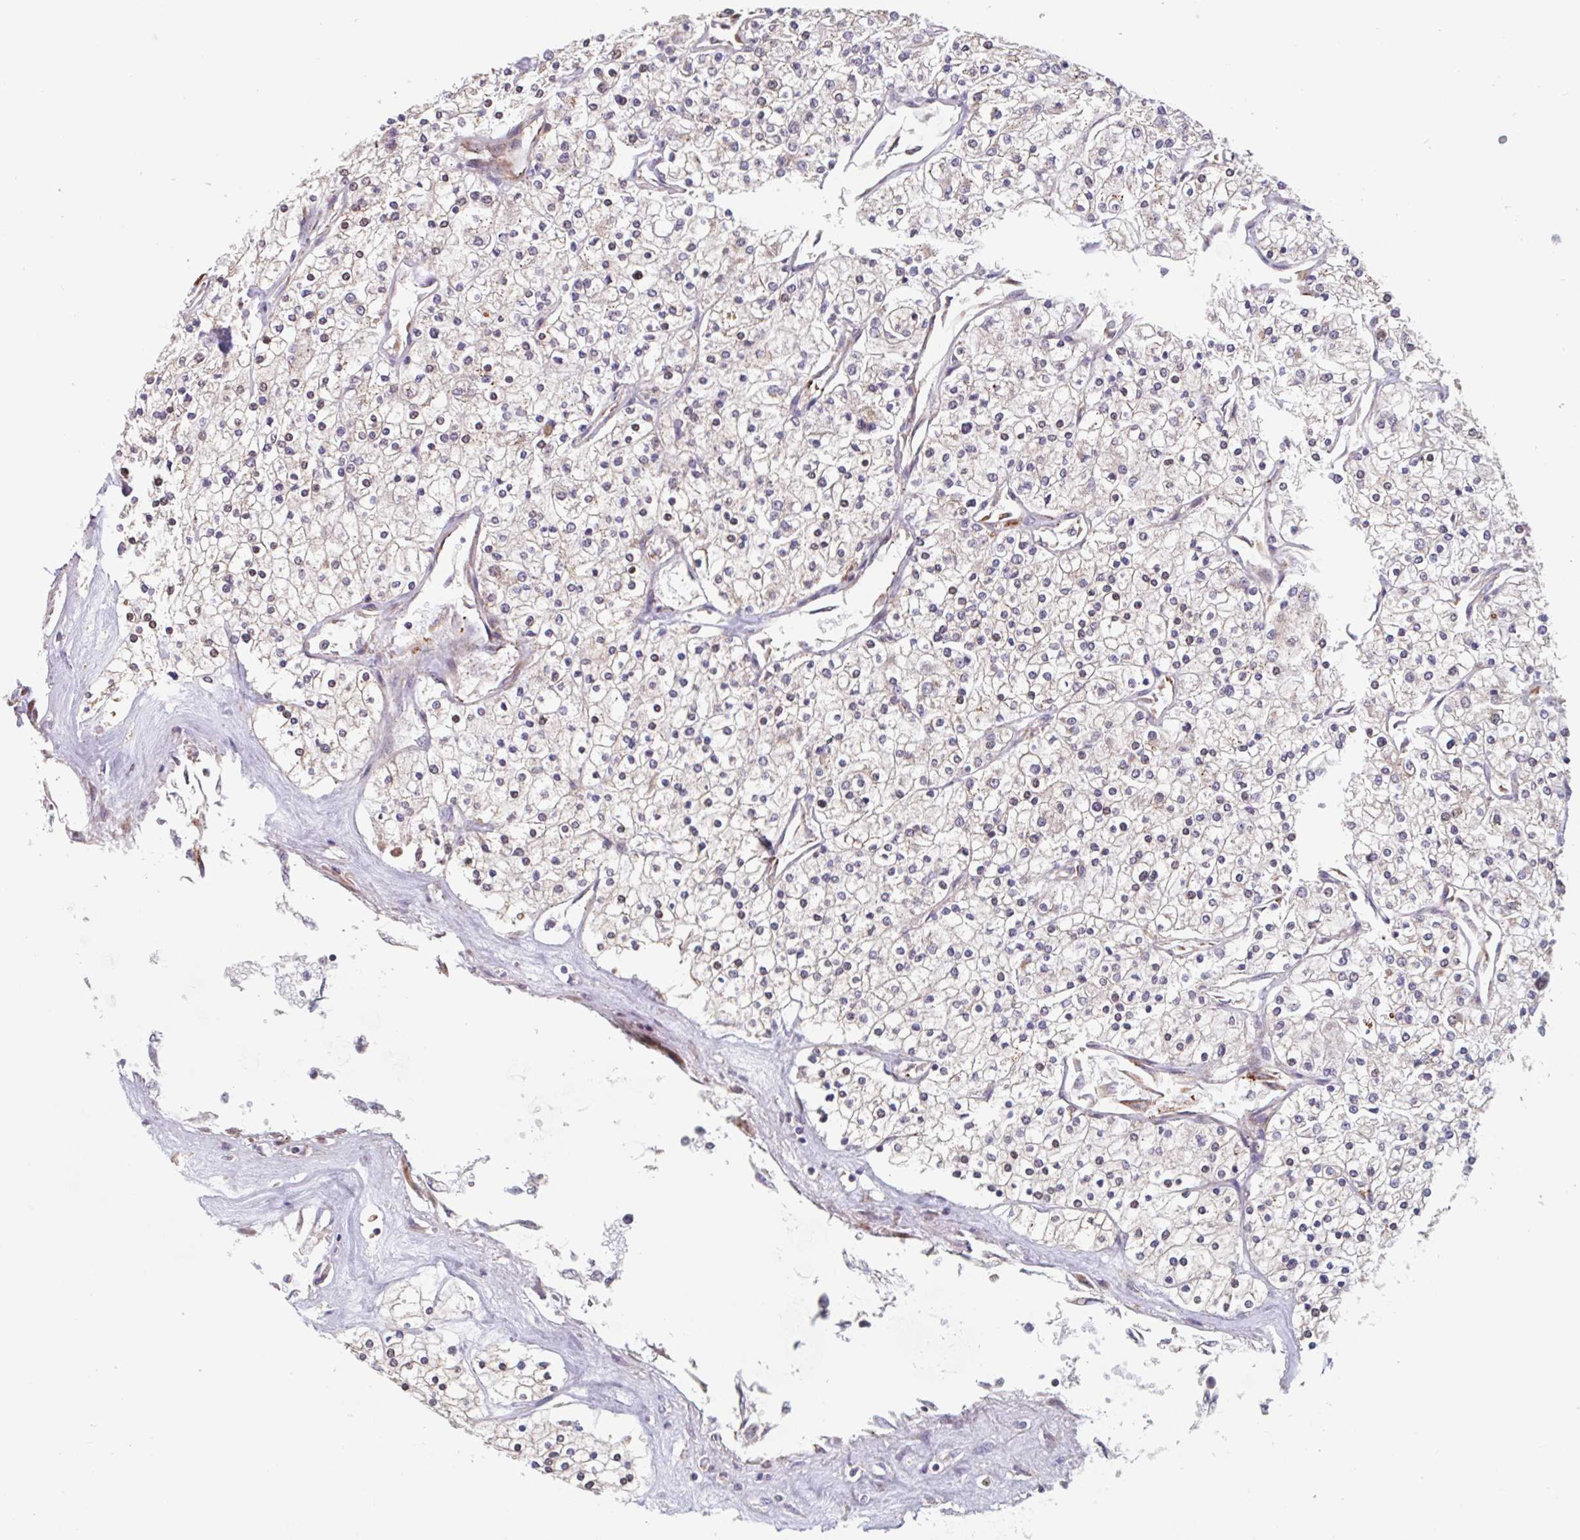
{"staining": {"intensity": "negative", "quantity": "none", "location": "none"}, "tissue": "renal cancer", "cell_type": "Tumor cells", "image_type": "cancer", "snomed": [{"axis": "morphology", "description": "Adenocarcinoma, NOS"}, {"axis": "topography", "description": "Kidney"}], "caption": "This is a image of immunohistochemistry staining of adenocarcinoma (renal), which shows no staining in tumor cells.", "gene": "NUB1", "patient": {"sex": "male", "age": 80}}